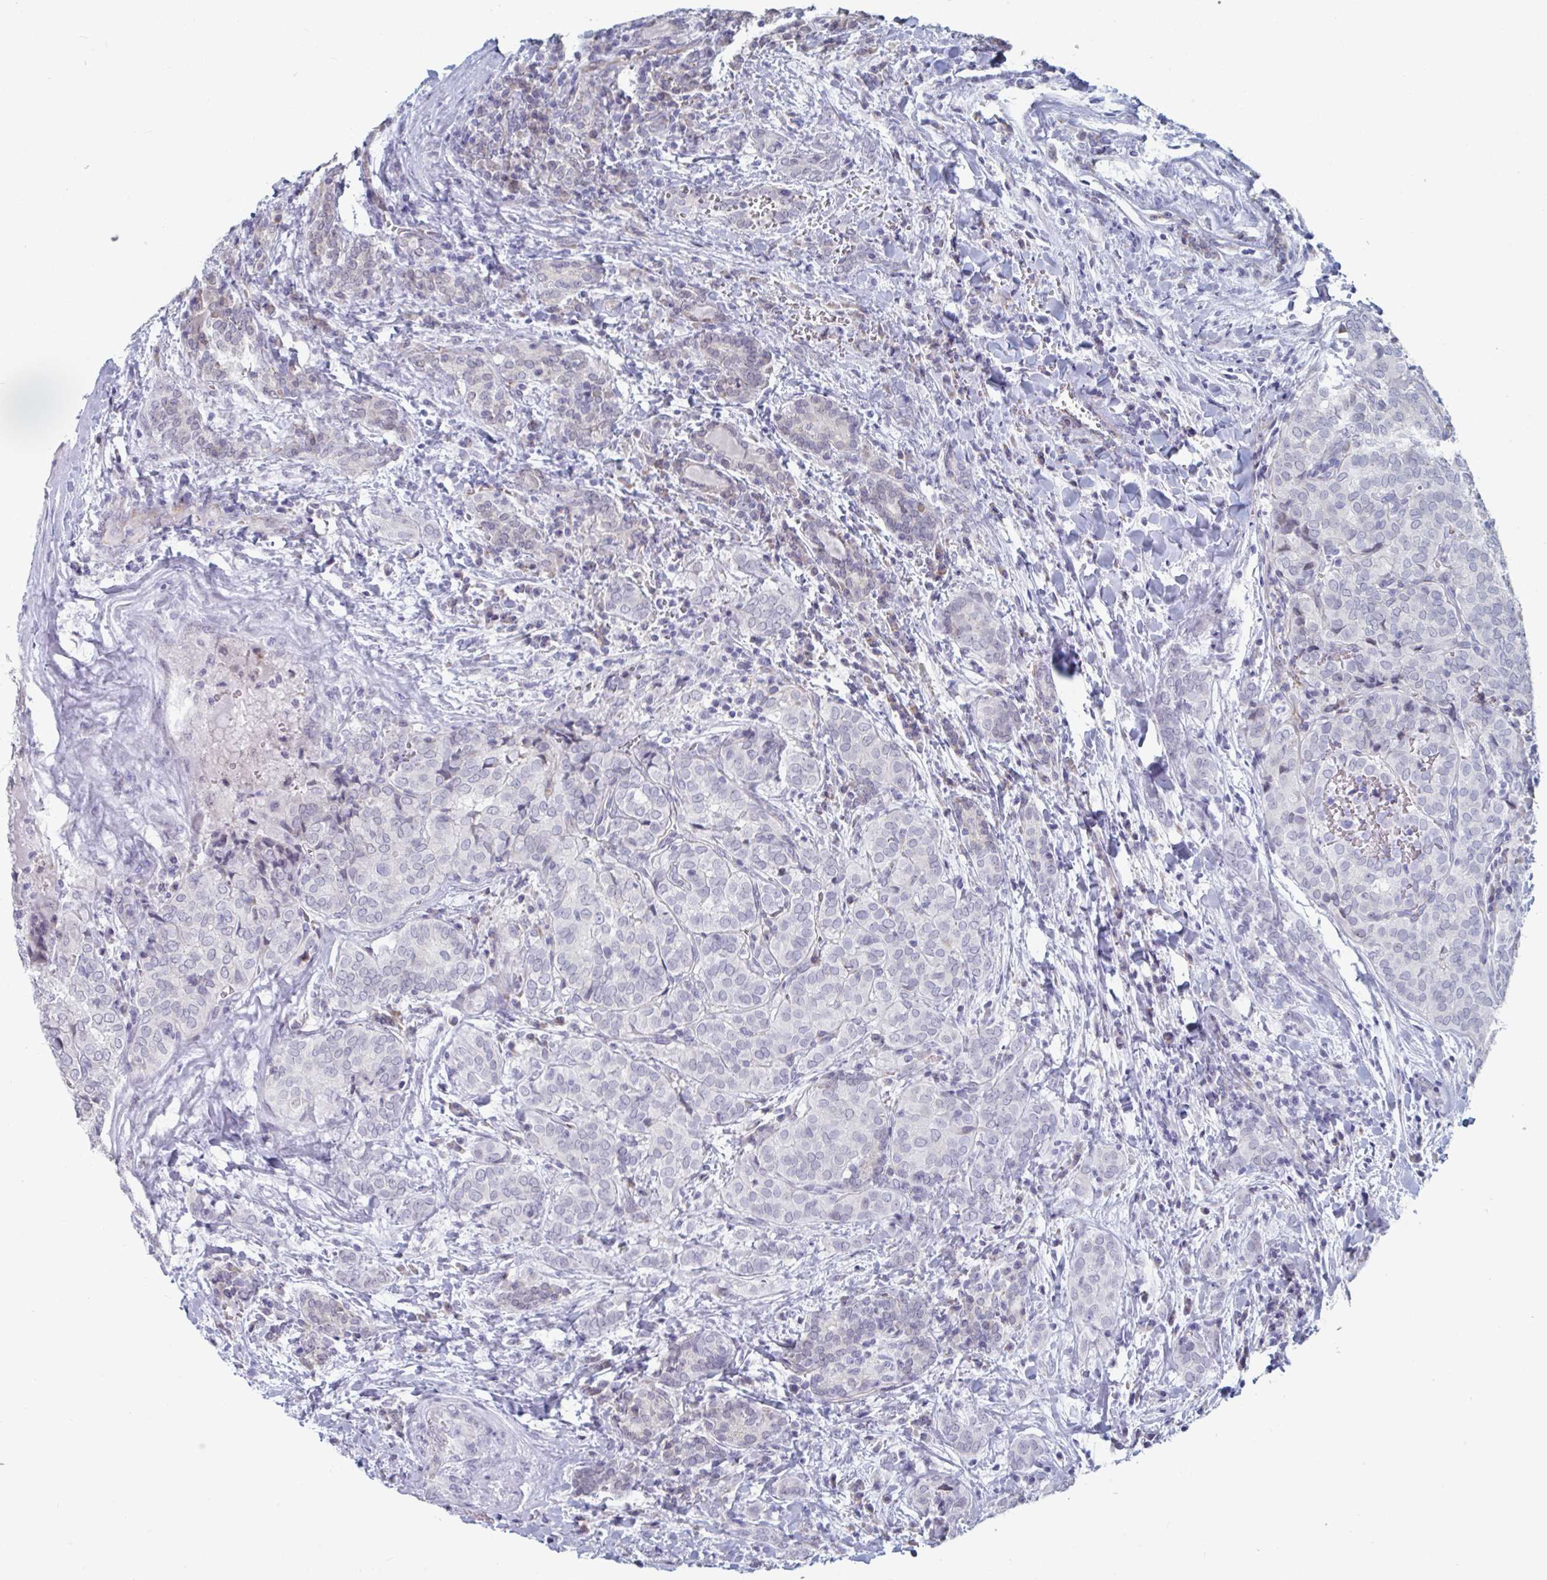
{"staining": {"intensity": "negative", "quantity": "none", "location": "none"}, "tissue": "thyroid cancer", "cell_type": "Tumor cells", "image_type": "cancer", "snomed": [{"axis": "morphology", "description": "Papillary adenocarcinoma, NOS"}, {"axis": "topography", "description": "Thyroid gland"}], "caption": "High magnification brightfield microscopy of thyroid papillary adenocarcinoma stained with DAB (brown) and counterstained with hematoxylin (blue): tumor cells show no significant staining.", "gene": "FOXA1", "patient": {"sex": "female", "age": 30}}